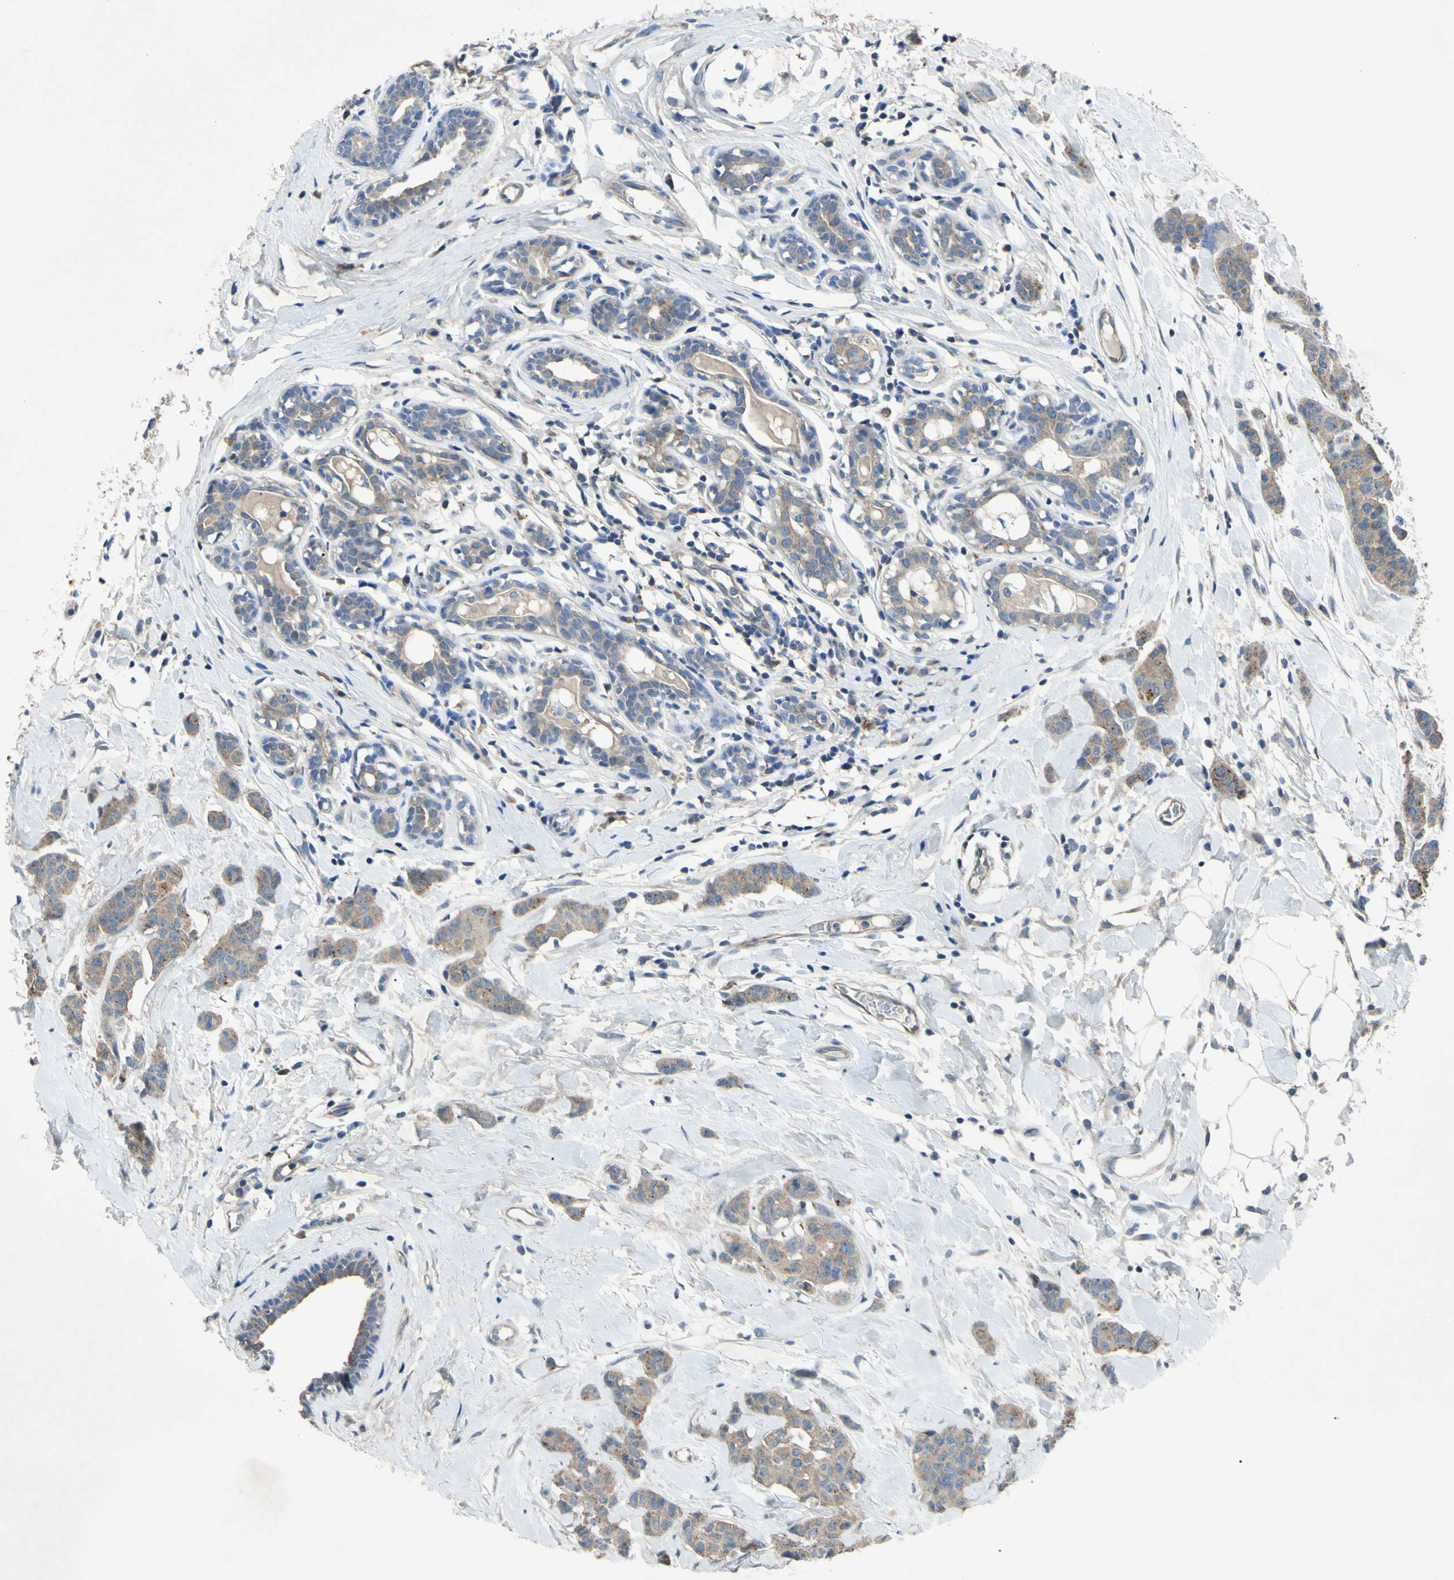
{"staining": {"intensity": "weak", "quantity": ">75%", "location": "cytoplasmic/membranous"}, "tissue": "breast cancer", "cell_type": "Tumor cells", "image_type": "cancer", "snomed": [{"axis": "morphology", "description": "Normal tissue, NOS"}, {"axis": "morphology", "description": "Duct carcinoma"}, {"axis": "topography", "description": "Breast"}], "caption": "Weak cytoplasmic/membranous protein staining is seen in about >75% of tumor cells in intraductal carcinoma (breast).", "gene": "HILPDA", "patient": {"sex": "female", "age": 40}}